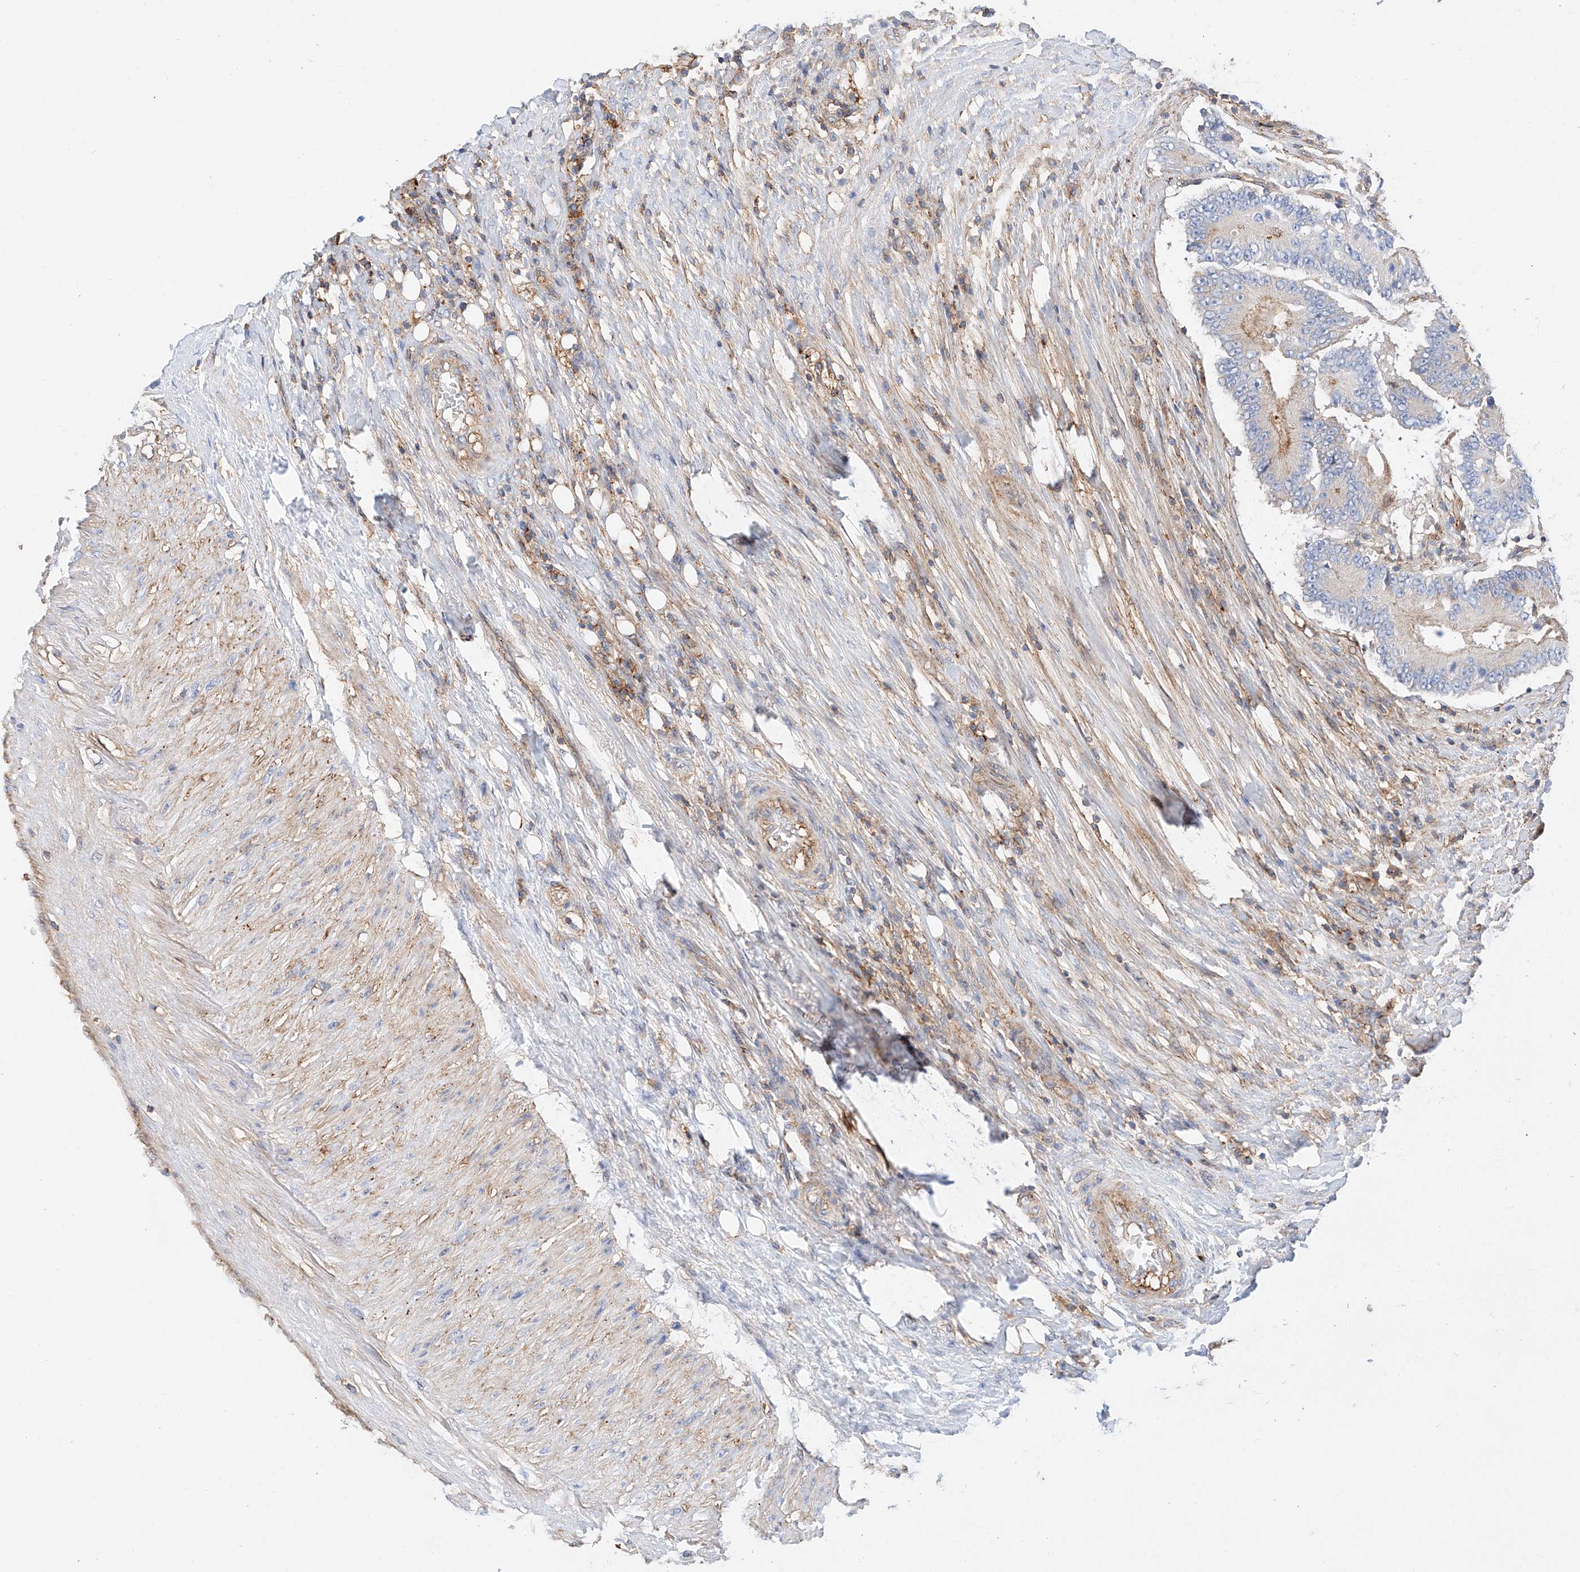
{"staining": {"intensity": "weak", "quantity": "<25%", "location": "cytoplasmic/membranous"}, "tissue": "colorectal cancer", "cell_type": "Tumor cells", "image_type": "cancer", "snomed": [{"axis": "morphology", "description": "Adenocarcinoma, NOS"}, {"axis": "topography", "description": "Colon"}], "caption": "Immunohistochemical staining of human adenocarcinoma (colorectal) displays no significant staining in tumor cells.", "gene": "HAUS4", "patient": {"sex": "male", "age": 83}}